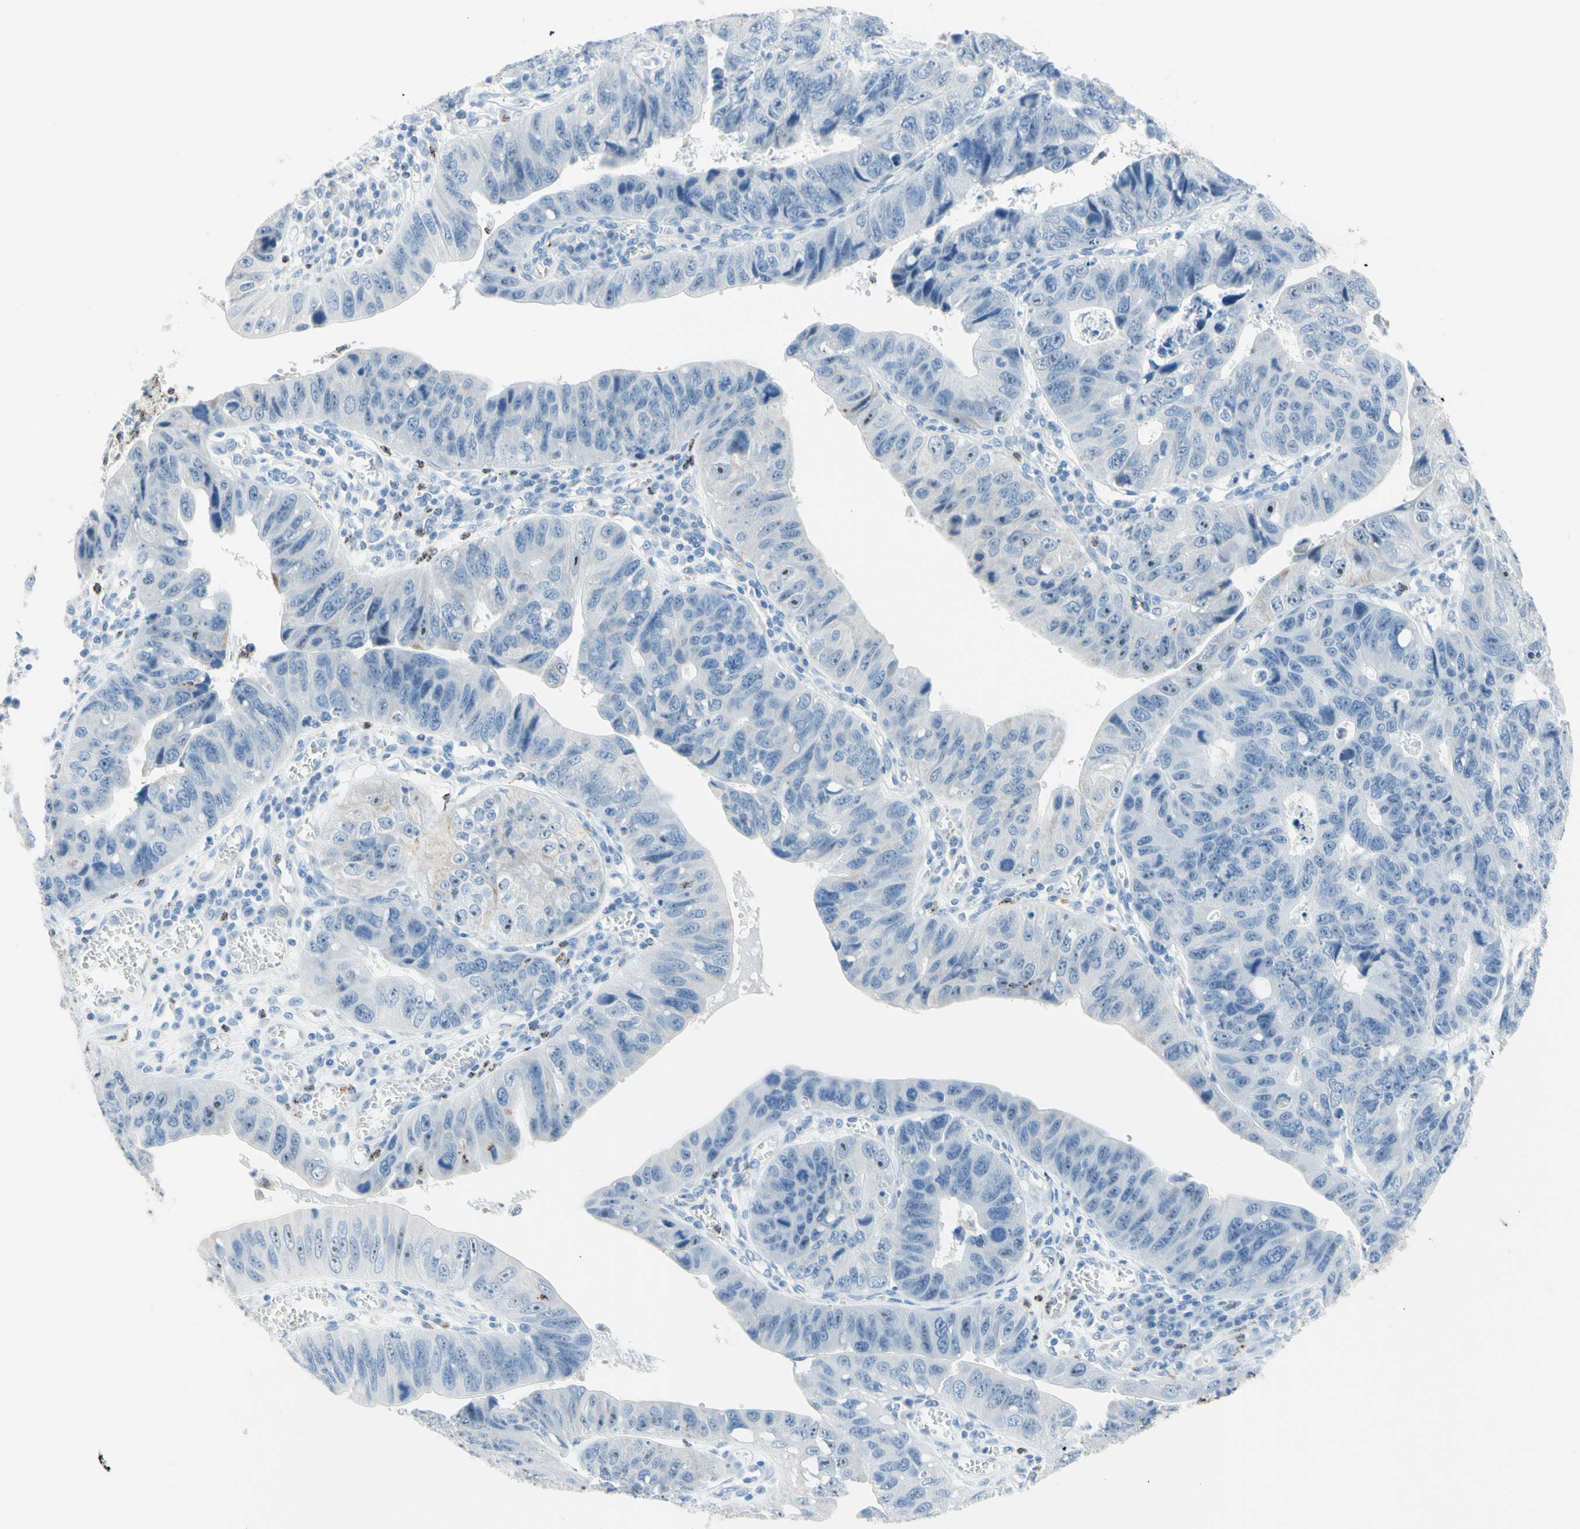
{"staining": {"intensity": "negative", "quantity": "none", "location": "none"}, "tissue": "stomach cancer", "cell_type": "Tumor cells", "image_type": "cancer", "snomed": [{"axis": "morphology", "description": "Adenocarcinoma, NOS"}, {"axis": "topography", "description": "Stomach"}], "caption": "Immunohistochemical staining of adenocarcinoma (stomach) displays no significant expression in tumor cells.", "gene": "CYSLTR1", "patient": {"sex": "male", "age": 59}}